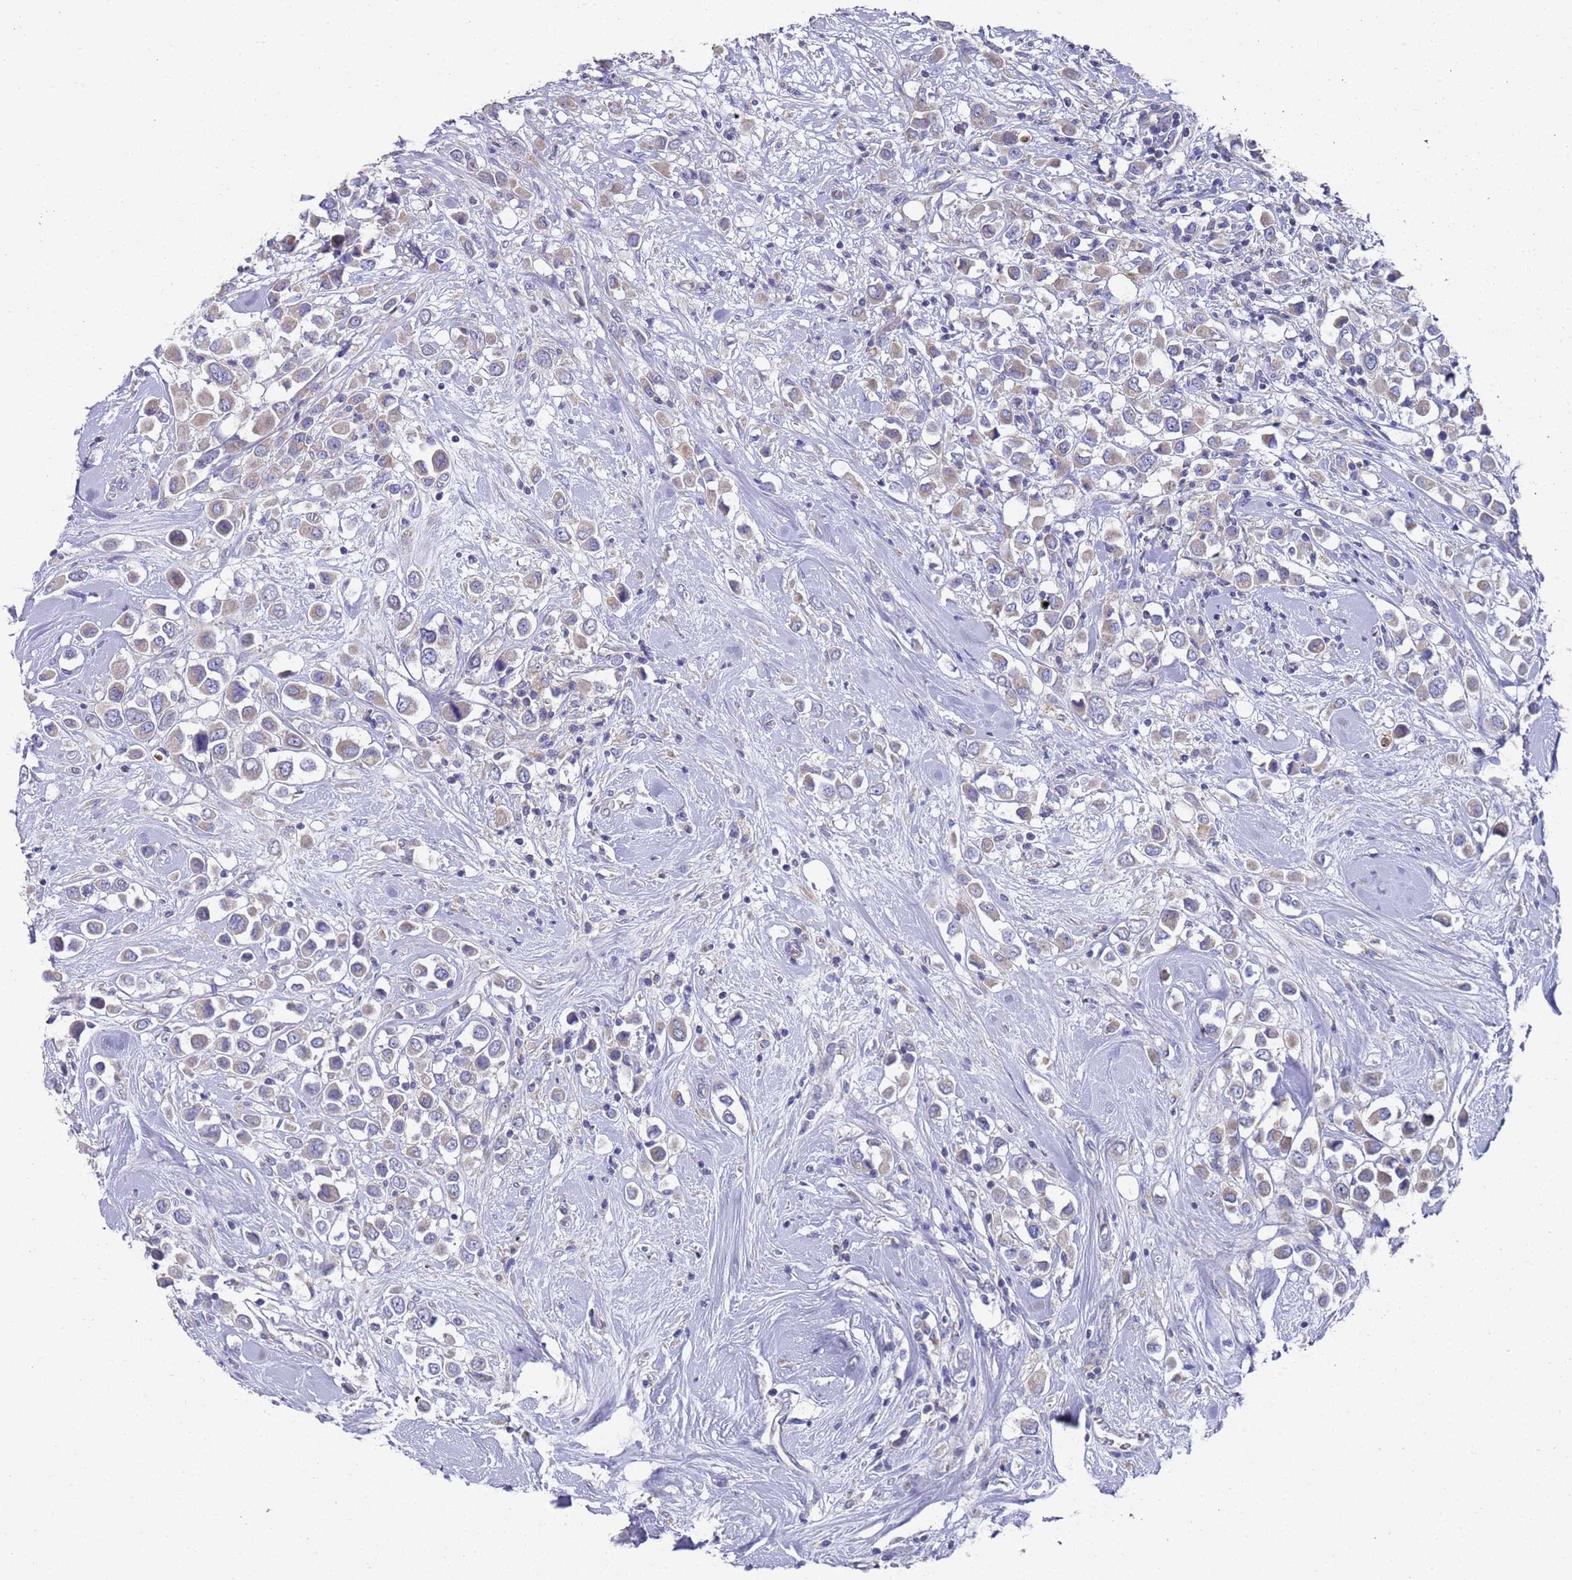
{"staining": {"intensity": "weak", "quantity": "25%-75%", "location": "cytoplasmic/membranous"}, "tissue": "breast cancer", "cell_type": "Tumor cells", "image_type": "cancer", "snomed": [{"axis": "morphology", "description": "Duct carcinoma"}, {"axis": "topography", "description": "Breast"}], "caption": "Breast cancer tissue demonstrates weak cytoplasmic/membranous staining in approximately 25%-75% of tumor cells, visualized by immunohistochemistry.", "gene": "NPEPPS", "patient": {"sex": "female", "age": 61}}